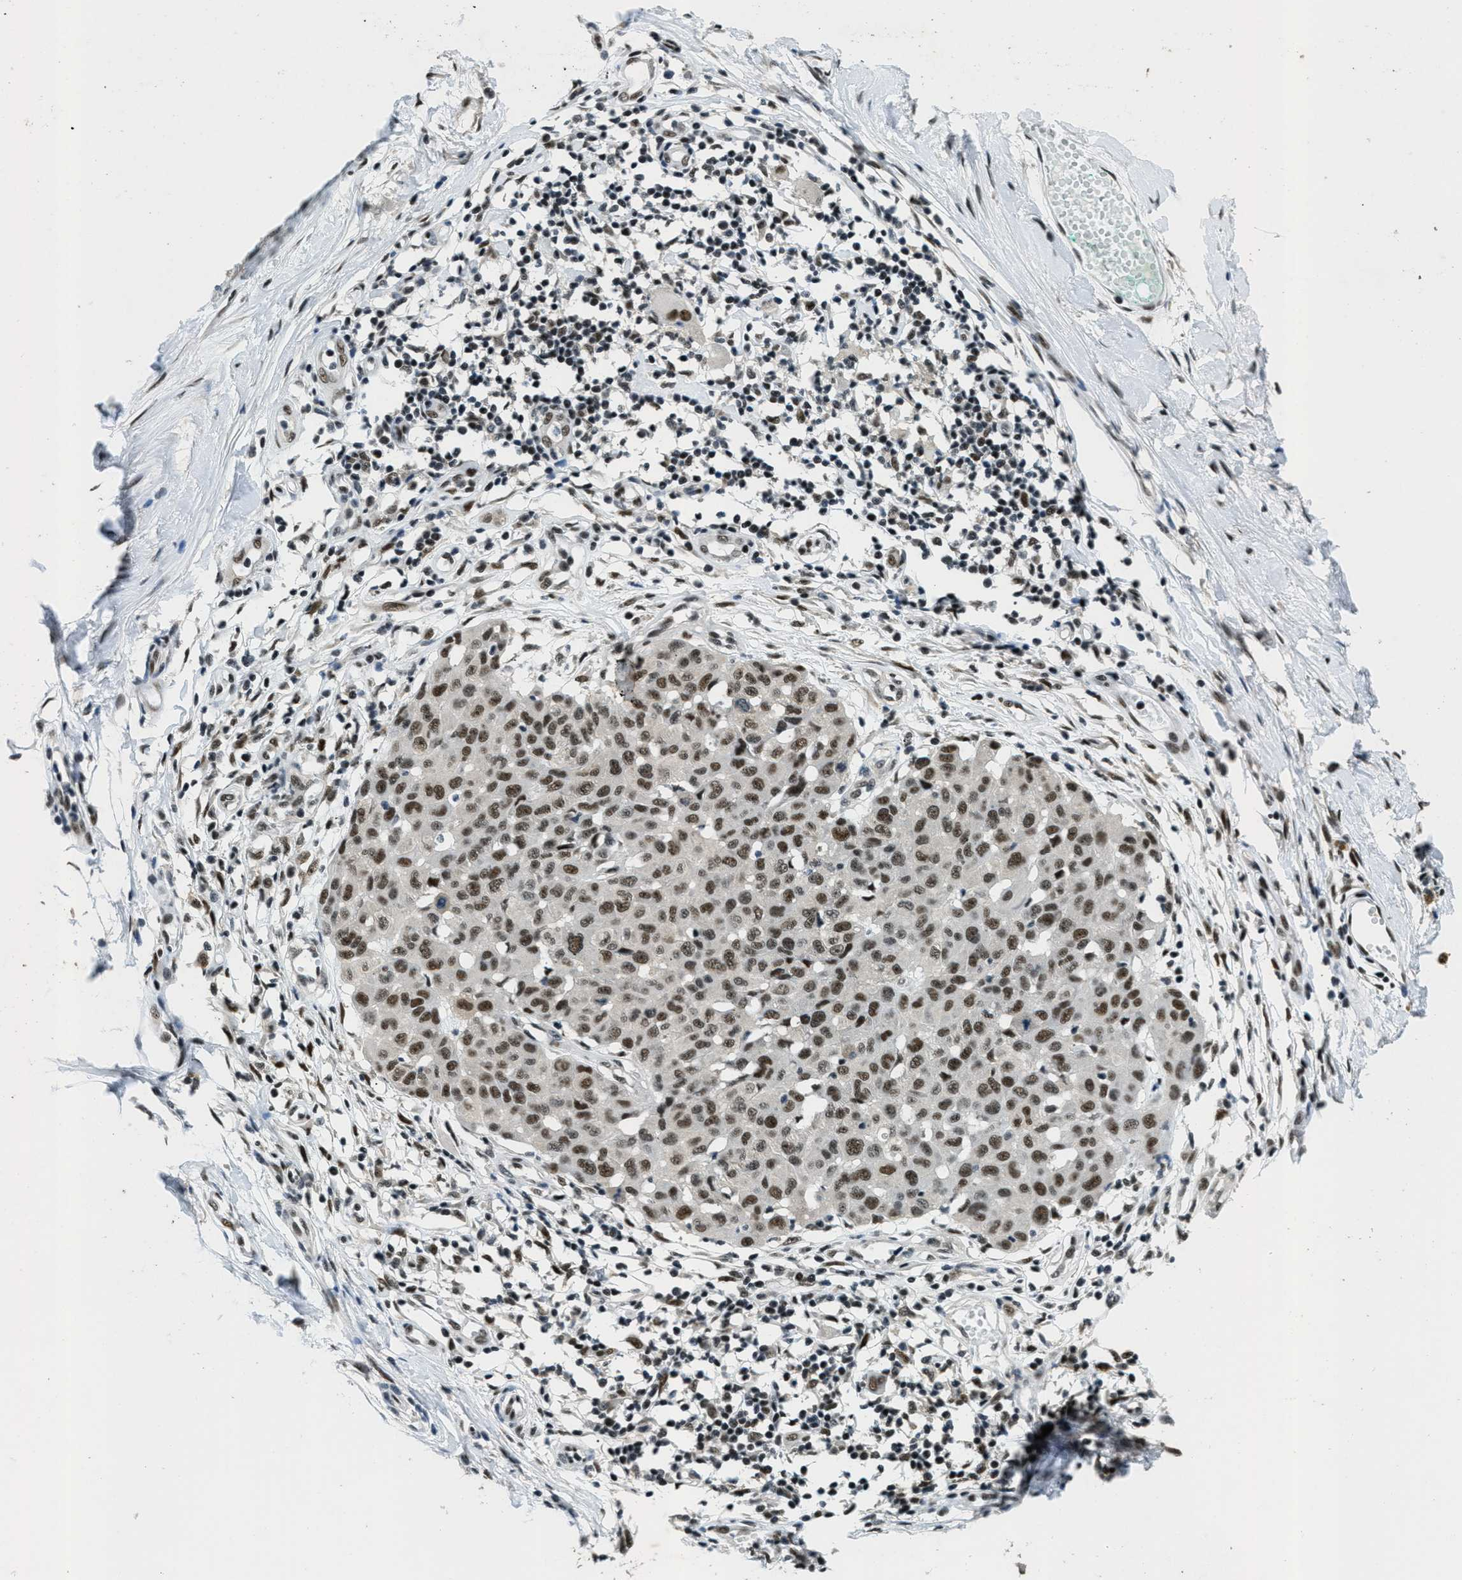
{"staining": {"intensity": "moderate", "quantity": ">75%", "location": "nuclear"}, "tissue": "melanoma", "cell_type": "Tumor cells", "image_type": "cancer", "snomed": [{"axis": "morphology", "description": "Normal tissue, NOS"}, {"axis": "morphology", "description": "Malignant melanoma, NOS"}, {"axis": "topography", "description": "Skin"}], "caption": "Immunohistochemistry photomicrograph of human melanoma stained for a protein (brown), which shows medium levels of moderate nuclear staining in approximately >75% of tumor cells.", "gene": "SSB", "patient": {"sex": "male", "age": 62}}